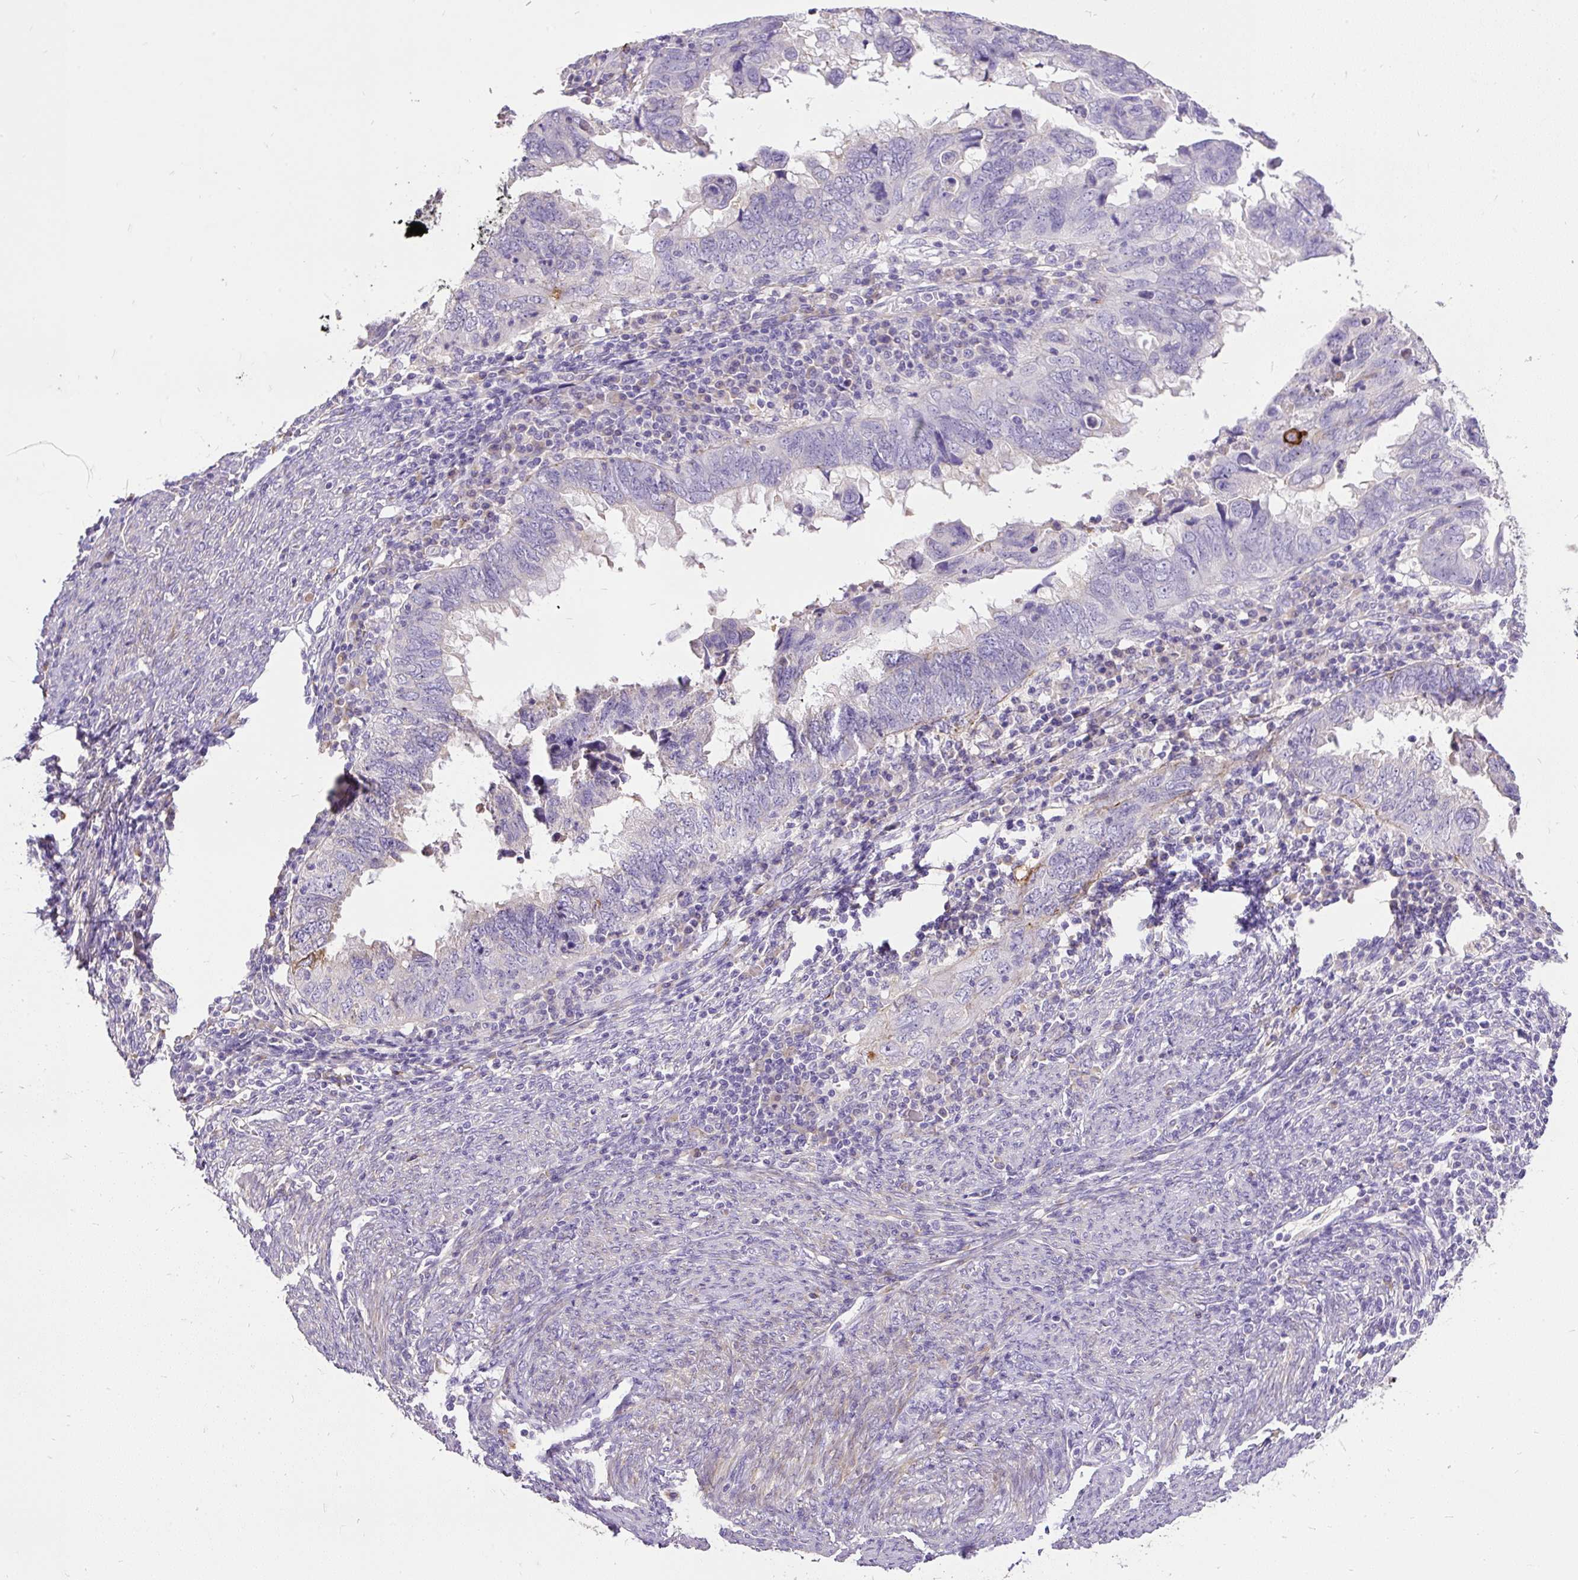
{"staining": {"intensity": "negative", "quantity": "none", "location": "none"}, "tissue": "endometrial cancer", "cell_type": "Tumor cells", "image_type": "cancer", "snomed": [{"axis": "morphology", "description": "Adenocarcinoma, NOS"}, {"axis": "topography", "description": "Uterus"}], "caption": "High magnification brightfield microscopy of endometrial adenocarcinoma stained with DAB (brown) and counterstained with hematoxylin (blue): tumor cells show no significant staining.", "gene": "GBX1", "patient": {"sex": "female", "age": 77}}